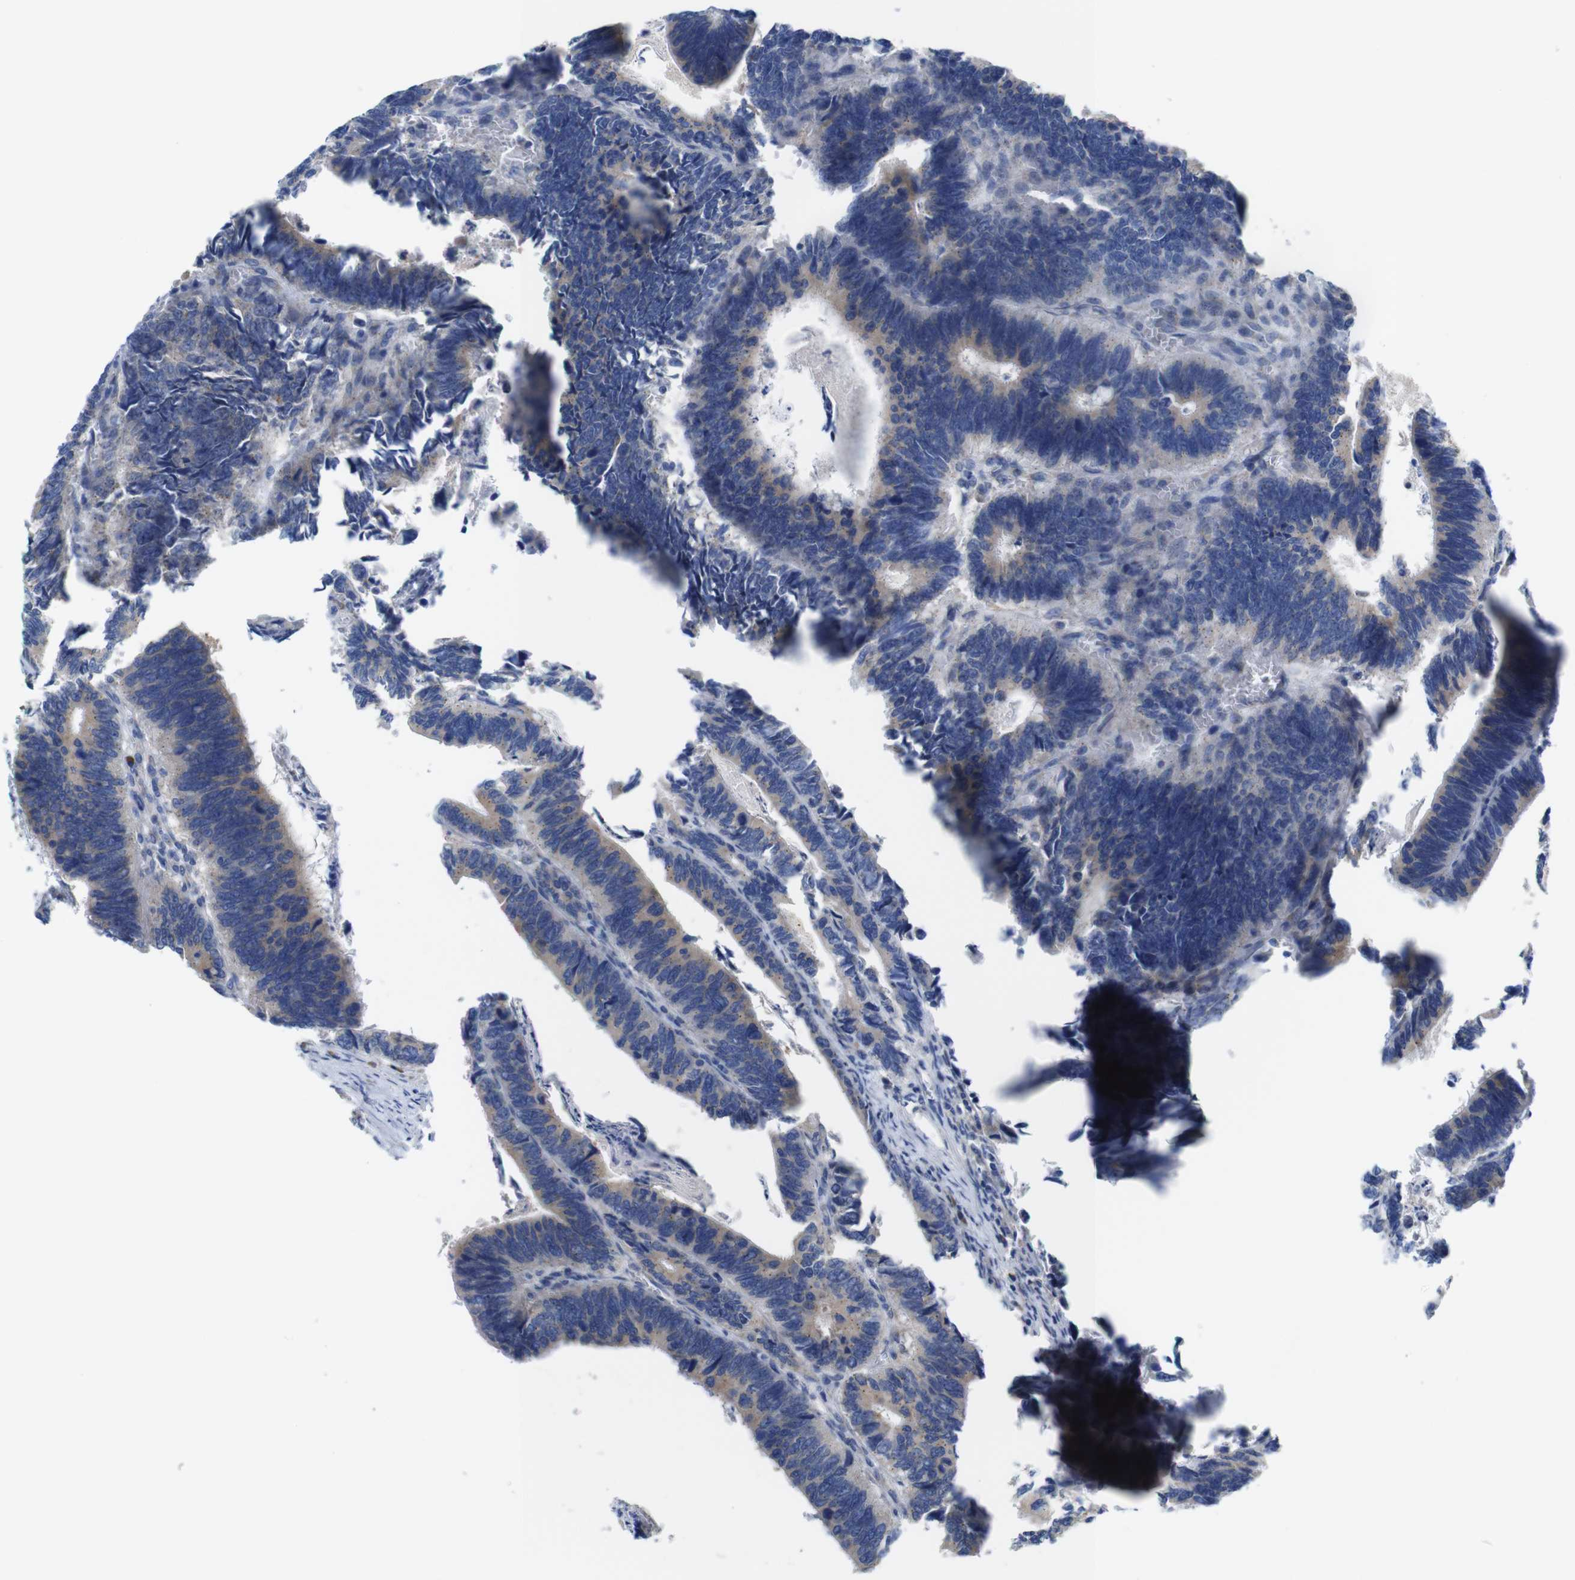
{"staining": {"intensity": "weak", "quantity": "25%-75%", "location": "cytoplasmic/membranous"}, "tissue": "colorectal cancer", "cell_type": "Tumor cells", "image_type": "cancer", "snomed": [{"axis": "morphology", "description": "Adenocarcinoma, NOS"}, {"axis": "topography", "description": "Colon"}], "caption": "Adenocarcinoma (colorectal) was stained to show a protein in brown. There is low levels of weak cytoplasmic/membranous positivity in about 25%-75% of tumor cells. The staining is performed using DAB (3,3'-diaminobenzidine) brown chromogen to label protein expression. The nuclei are counter-stained blue using hematoxylin.", "gene": "DDRGK1", "patient": {"sex": "male", "age": 72}}